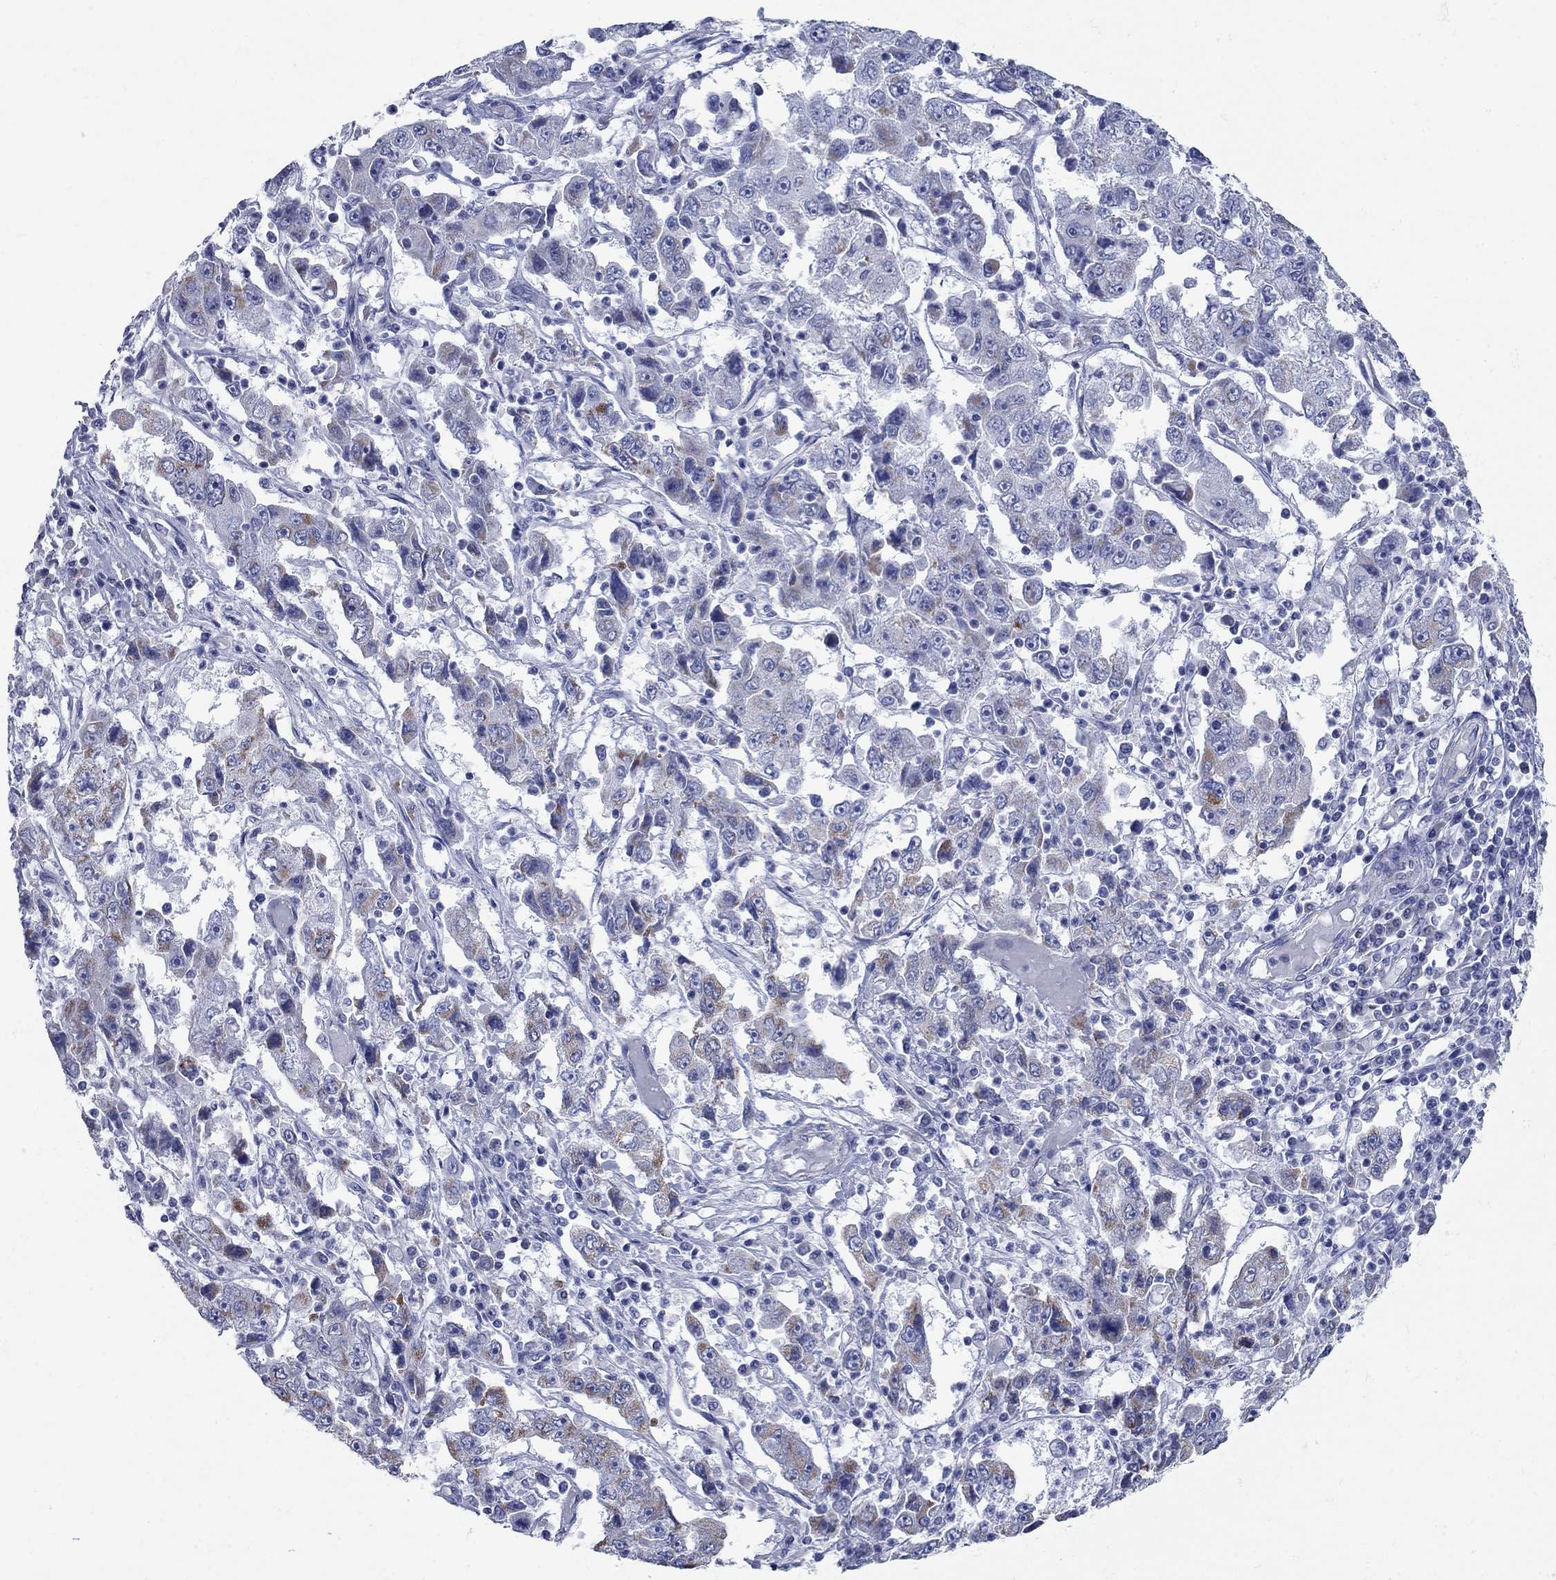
{"staining": {"intensity": "moderate", "quantity": "<25%", "location": "cytoplasmic/membranous"}, "tissue": "cervical cancer", "cell_type": "Tumor cells", "image_type": "cancer", "snomed": [{"axis": "morphology", "description": "Squamous cell carcinoma, NOS"}, {"axis": "topography", "description": "Cervix"}], "caption": "The image exhibits a brown stain indicating the presence of a protein in the cytoplasmic/membranous of tumor cells in cervical squamous cell carcinoma.", "gene": "PDZD3", "patient": {"sex": "female", "age": 36}}